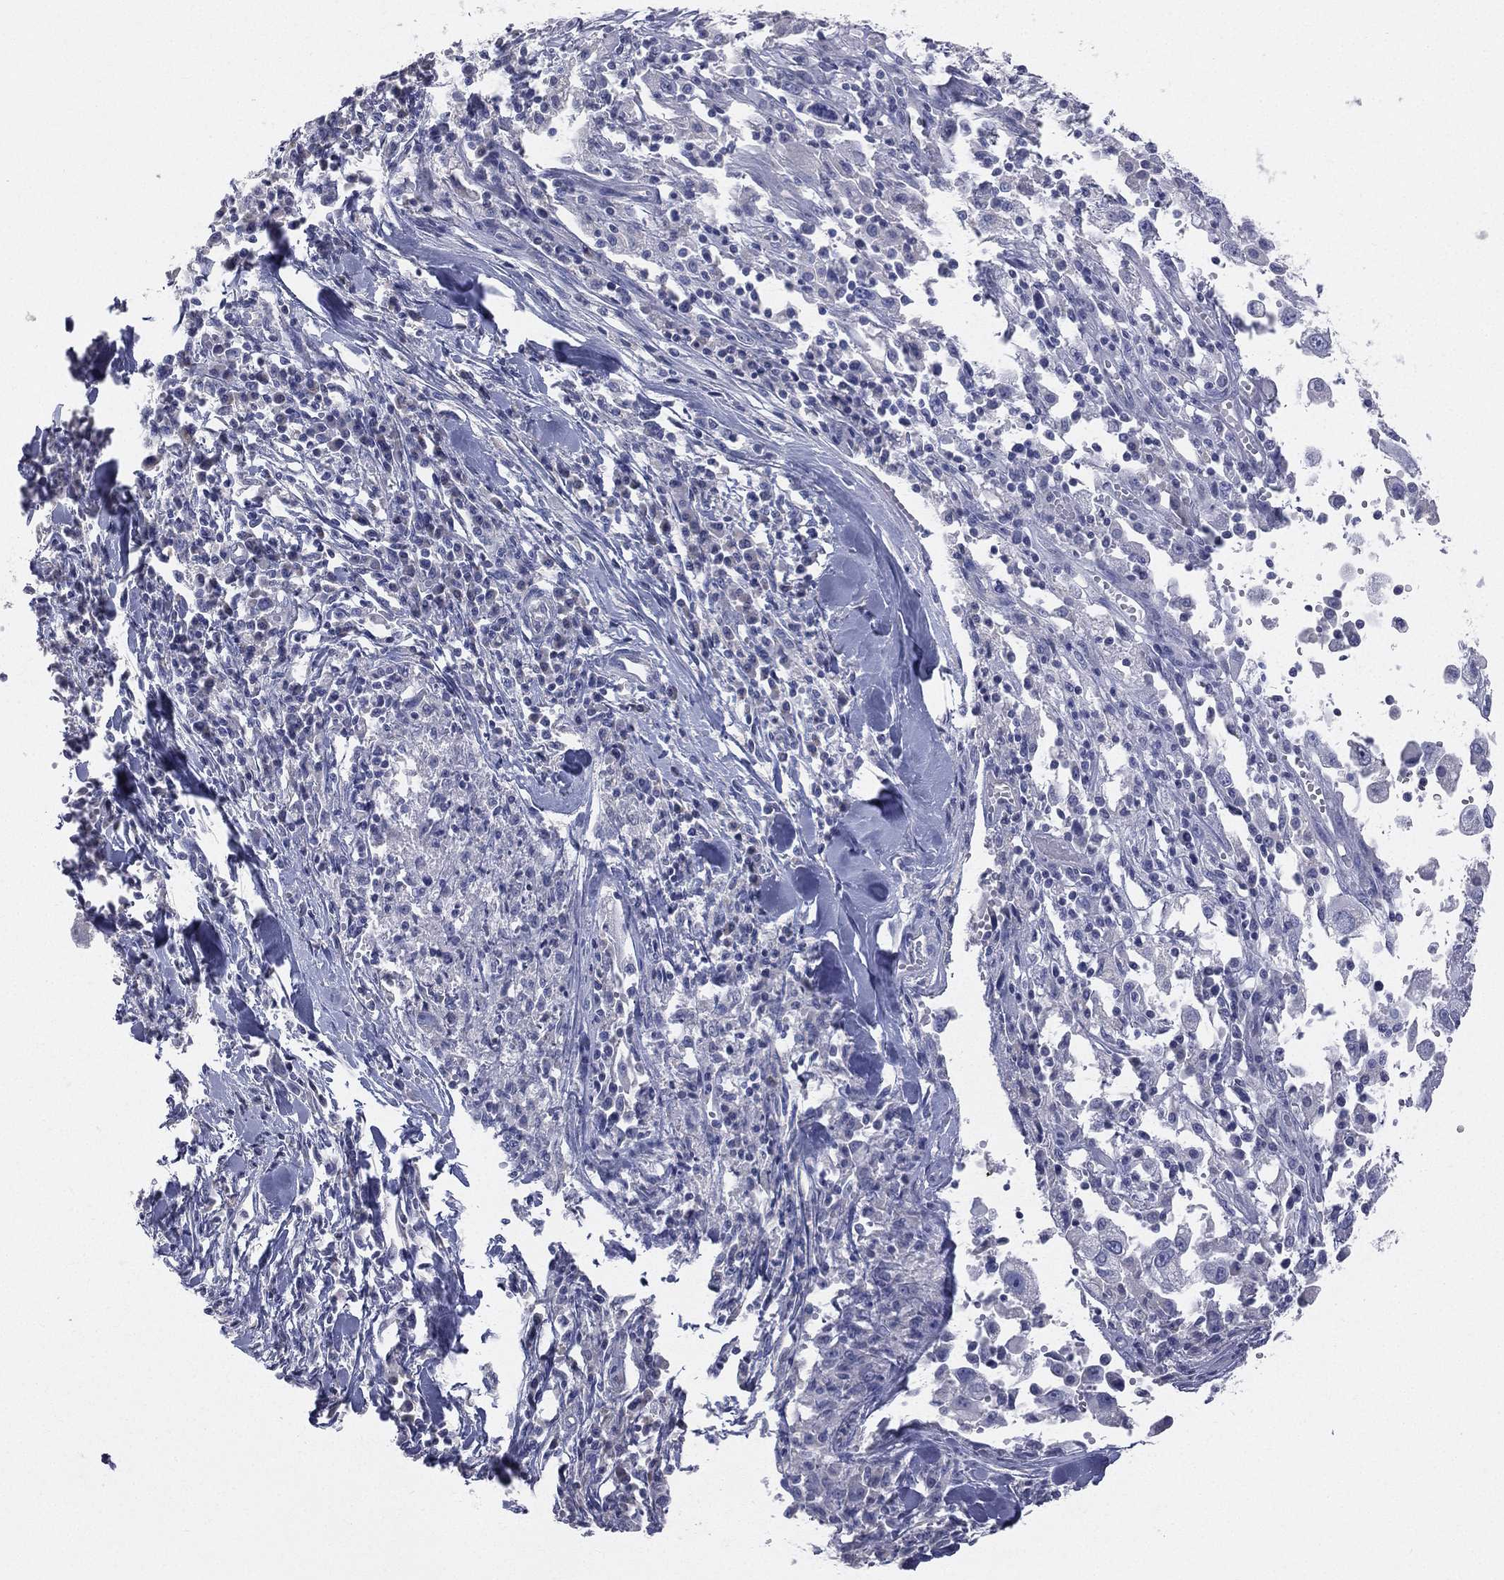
{"staining": {"intensity": "negative", "quantity": "none", "location": "none"}, "tissue": "melanoma", "cell_type": "Tumor cells", "image_type": "cancer", "snomed": [{"axis": "morphology", "description": "Malignant melanoma, Metastatic site"}, {"axis": "topography", "description": "Lymph node"}], "caption": "There is no significant positivity in tumor cells of malignant melanoma (metastatic site).", "gene": "STK31", "patient": {"sex": "male", "age": 50}}